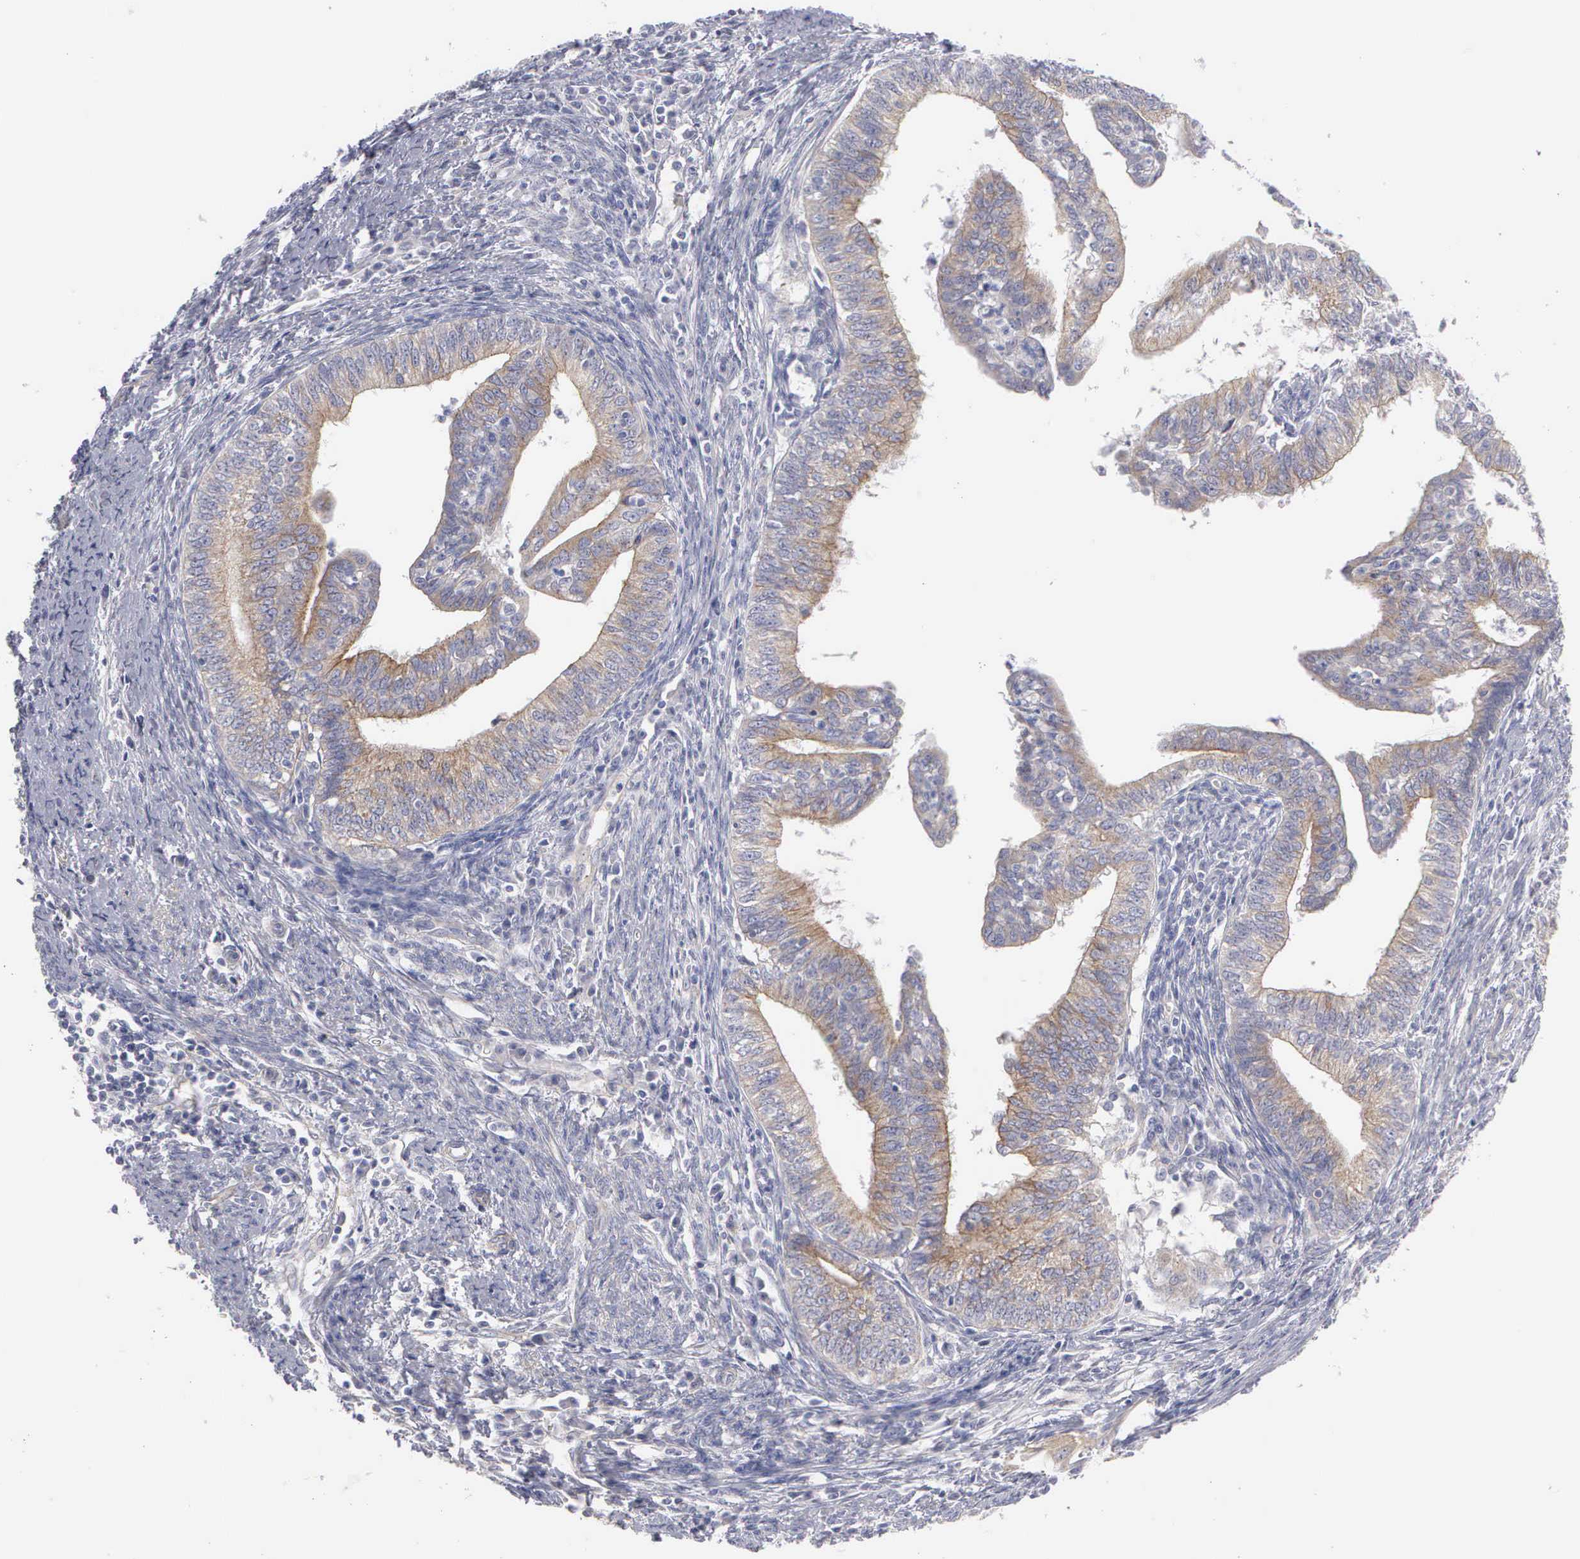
{"staining": {"intensity": "moderate", "quantity": ">75%", "location": "cytoplasmic/membranous"}, "tissue": "endometrial cancer", "cell_type": "Tumor cells", "image_type": "cancer", "snomed": [{"axis": "morphology", "description": "Adenocarcinoma, NOS"}, {"axis": "topography", "description": "Endometrium"}], "caption": "An immunohistochemistry image of neoplastic tissue is shown. Protein staining in brown labels moderate cytoplasmic/membranous positivity in endometrial cancer within tumor cells.", "gene": "CEP170B", "patient": {"sex": "female", "age": 66}}